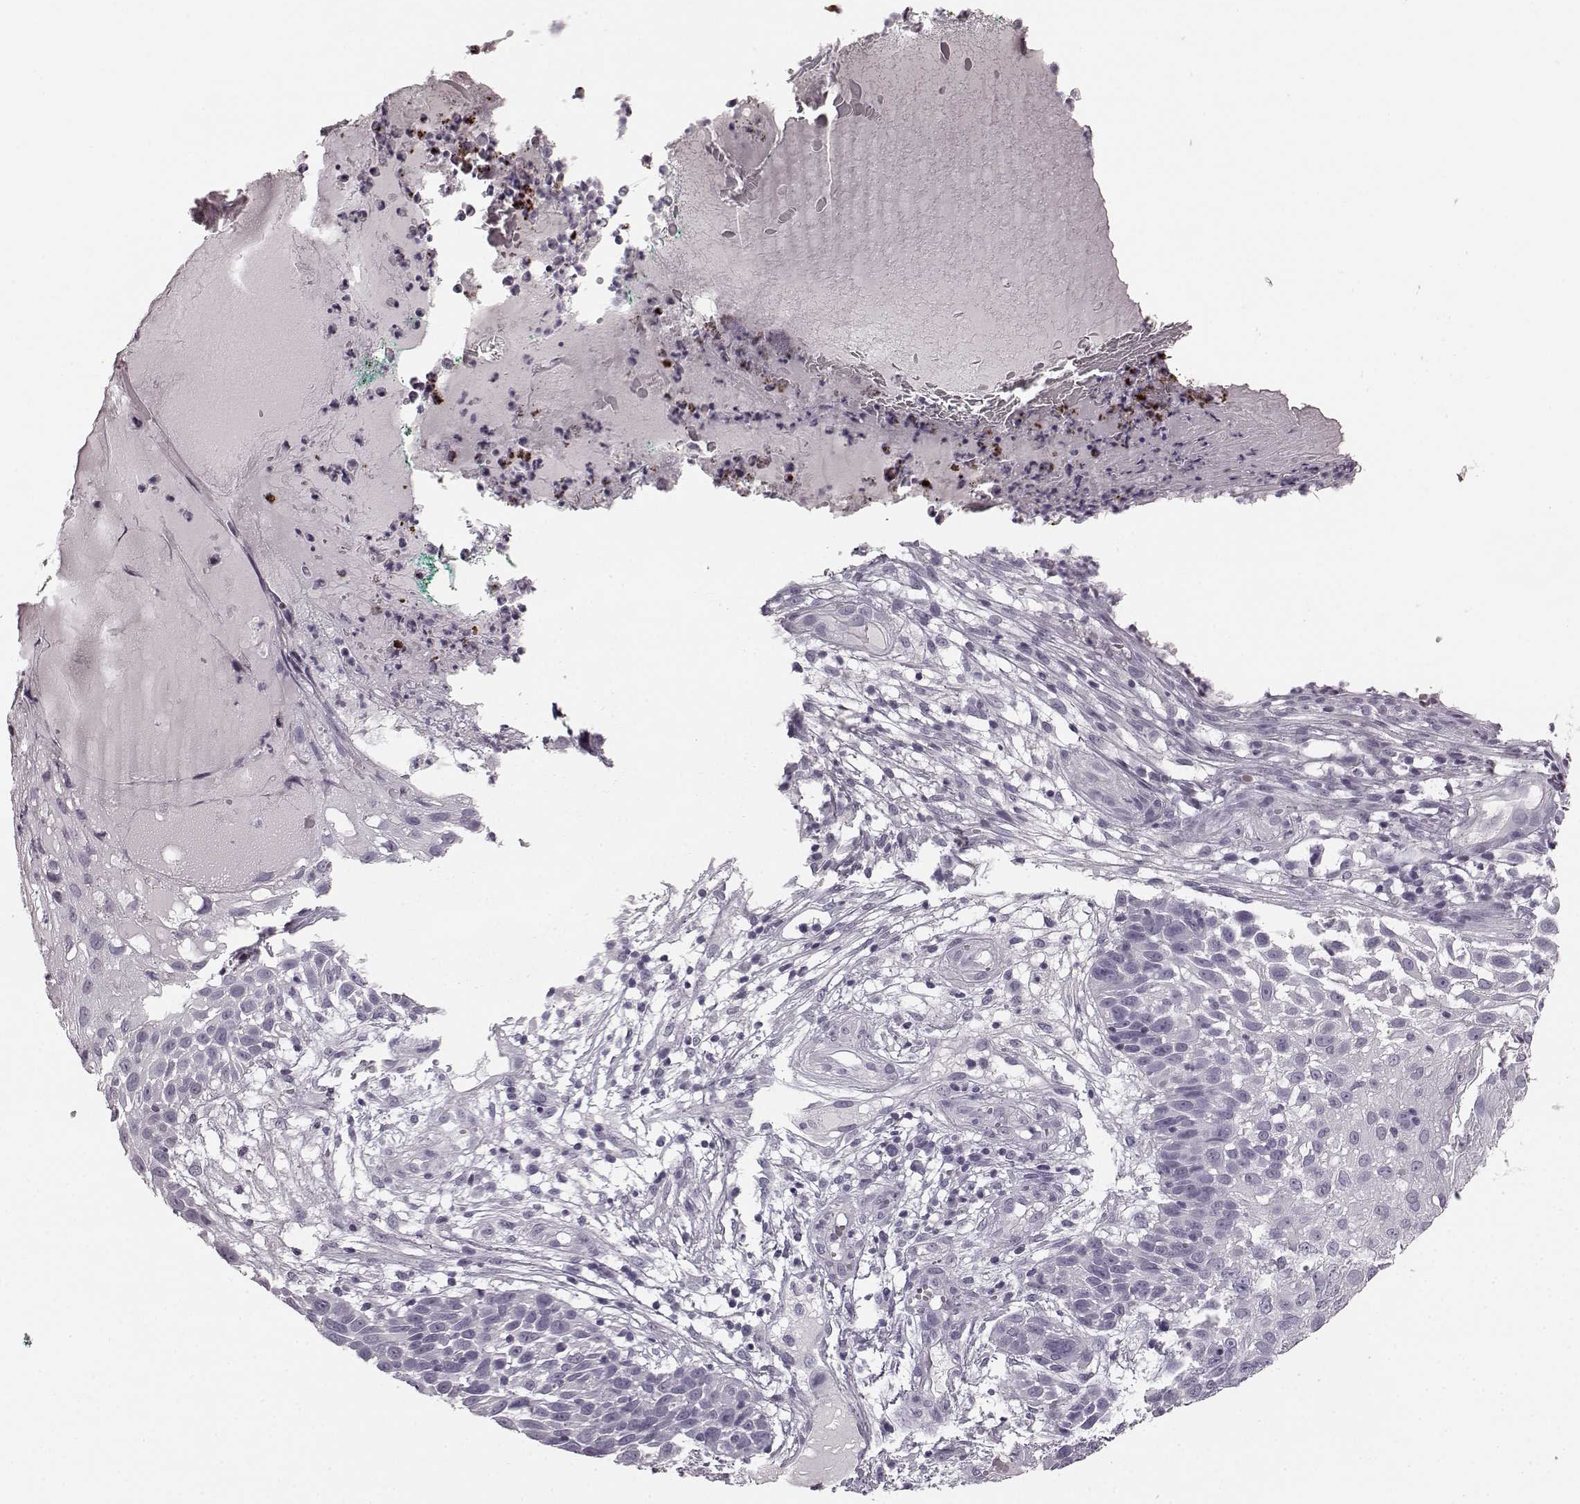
{"staining": {"intensity": "negative", "quantity": "none", "location": "none"}, "tissue": "skin cancer", "cell_type": "Tumor cells", "image_type": "cancer", "snomed": [{"axis": "morphology", "description": "Squamous cell carcinoma, NOS"}, {"axis": "topography", "description": "Skin"}], "caption": "High power microscopy histopathology image of an immunohistochemistry micrograph of skin squamous cell carcinoma, revealing no significant positivity in tumor cells.", "gene": "TMPRSS15", "patient": {"sex": "male", "age": 92}}